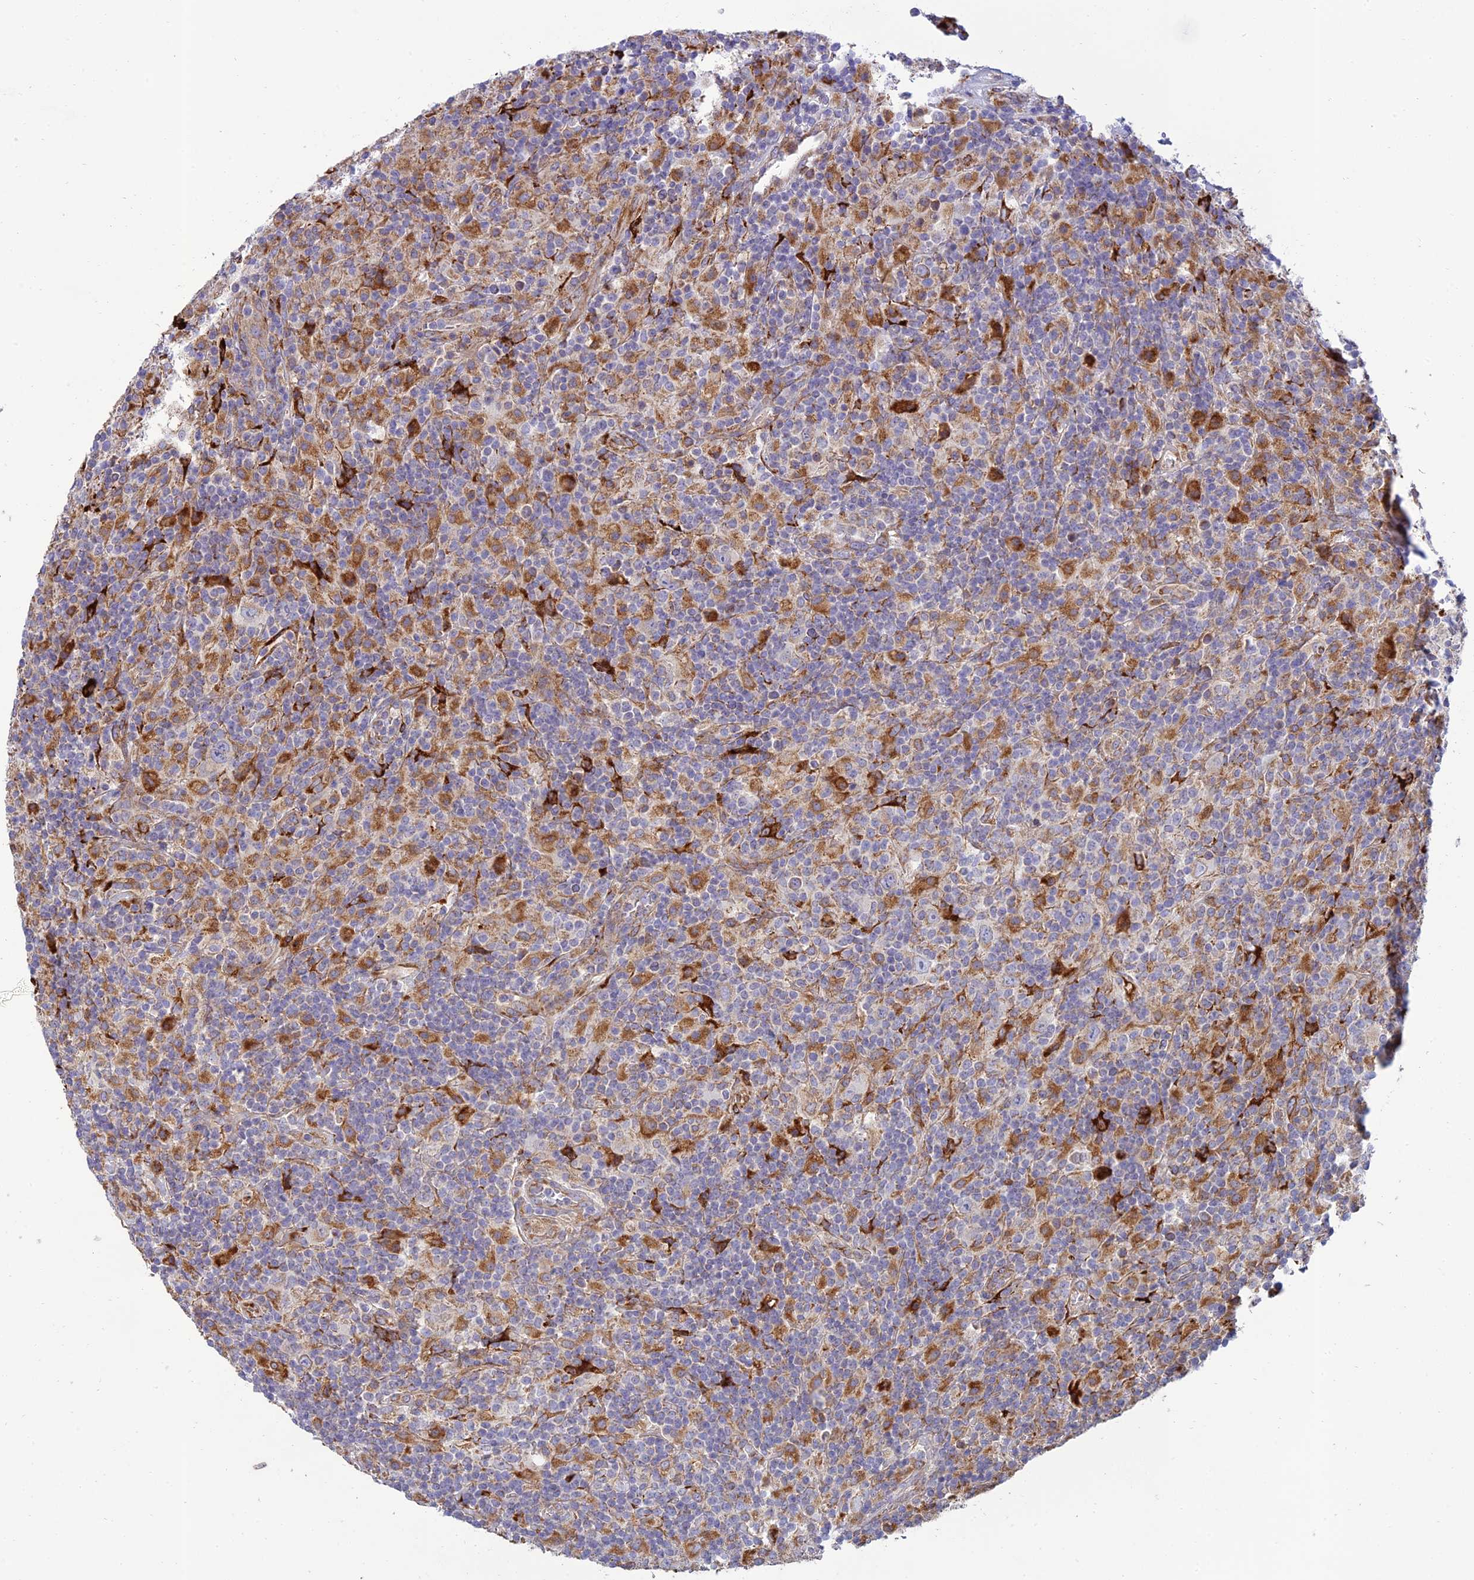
{"staining": {"intensity": "negative", "quantity": "none", "location": "none"}, "tissue": "lymphoma", "cell_type": "Tumor cells", "image_type": "cancer", "snomed": [{"axis": "morphology", "description": "Hodgkin's disease, NOS"}, {"axis": "topography", "description": "Lymph node"}], "caption": "Tumor cells show no significant protein positivity in lymphoma. Nuclei are stained in blue.", "gene": "RCN3", "patient": {"sex": "male", "age": 70}}